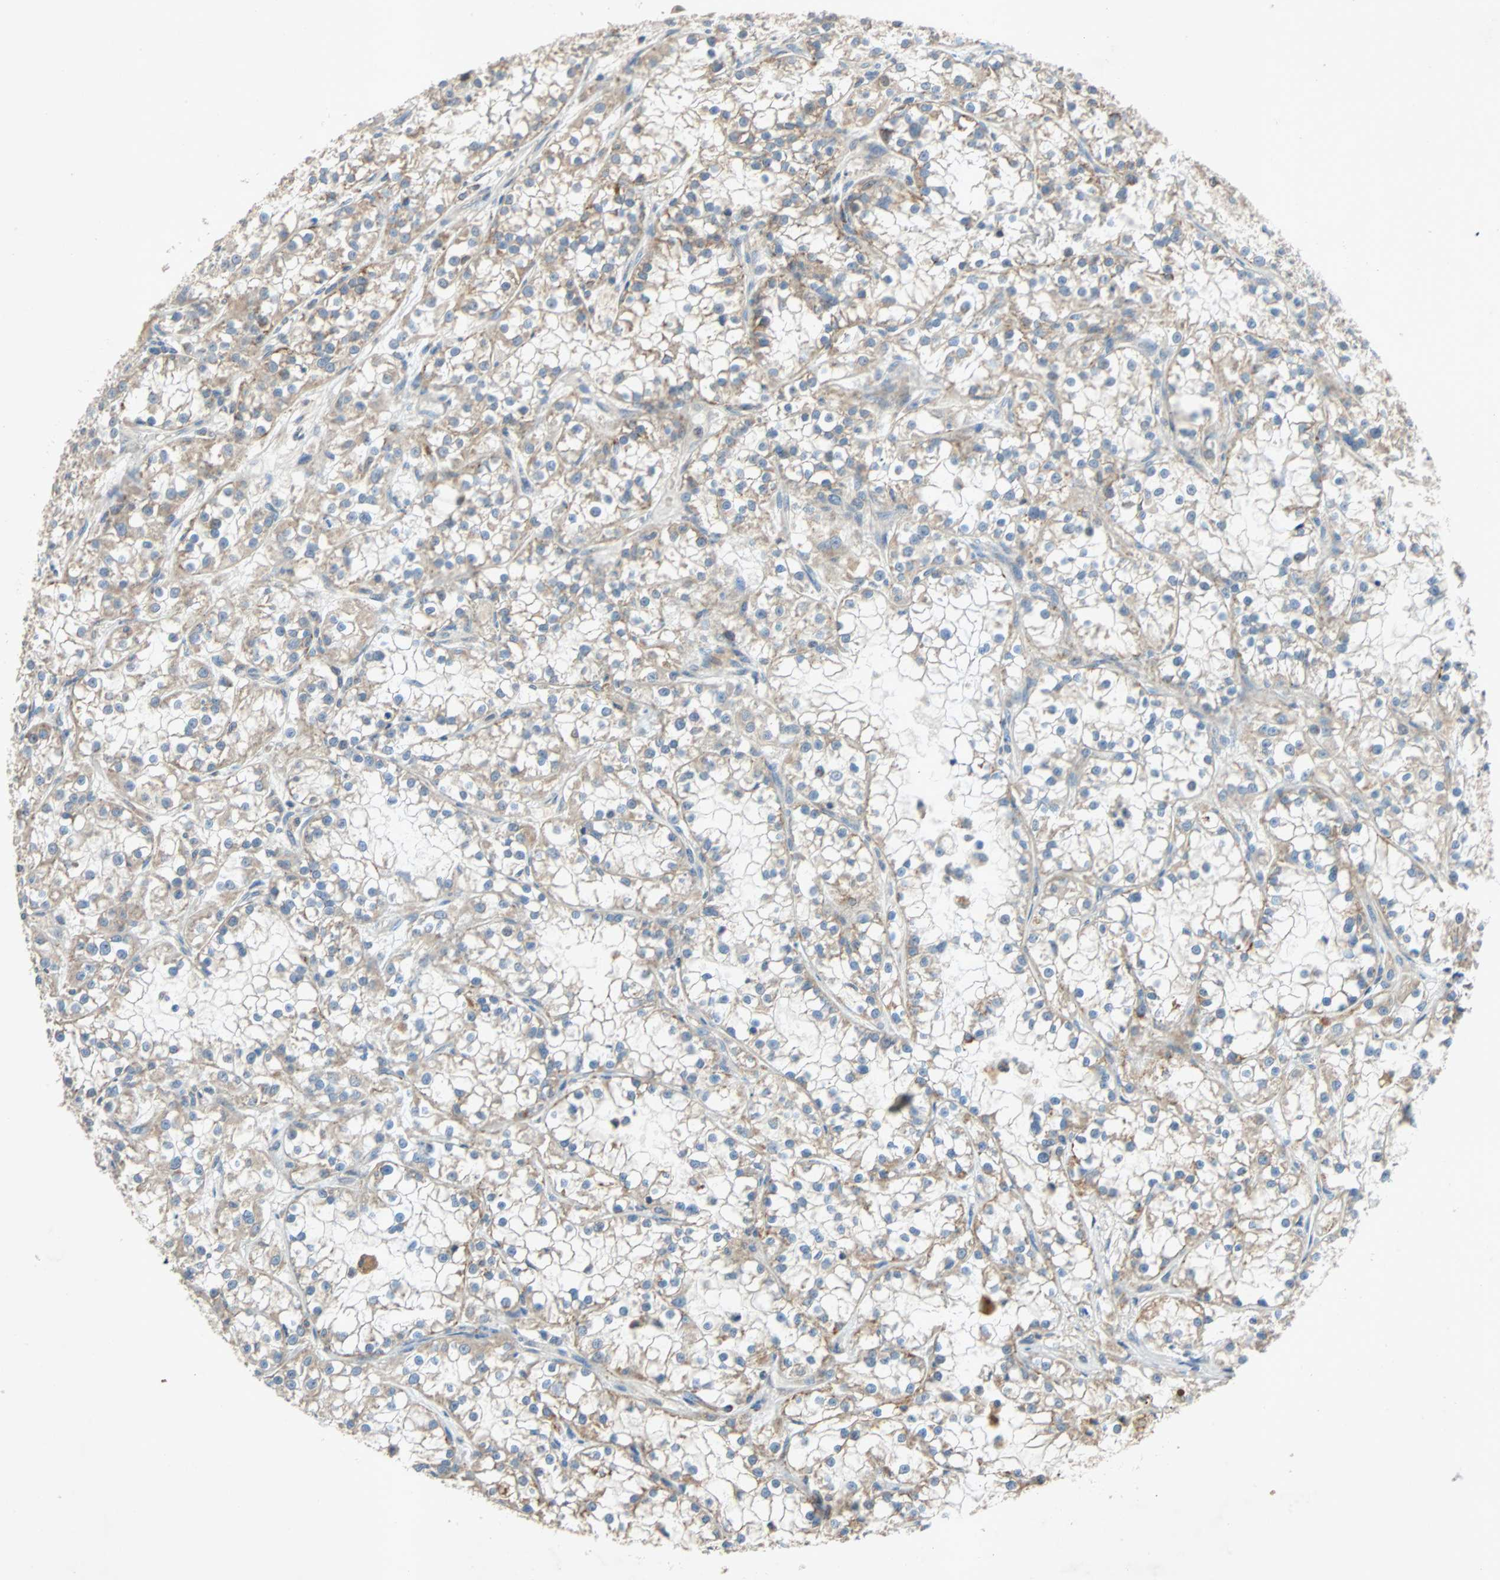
{"staining": {"intensity": "moderate", "quantity": ">75%", "location": "cytoplasmic/membranous"}, "tissue": "renal cancer", "cell_type": "Tumor cells", "image_type": "cancer", "snomed": [{"axis": "morphology", "description": "Adenocarcinoma, NOS"}, {"axis": "topography", "description": "Kidney"}], "caption": "Adenocarcinoma (renal) tissue displays moderate cytoplasmic/membranous positivity in approximately >75% of tumor cells, visualized by immunohistochemistry.", "gene": "XYLT1", "patient": {"sex": "female", "age": 52}}